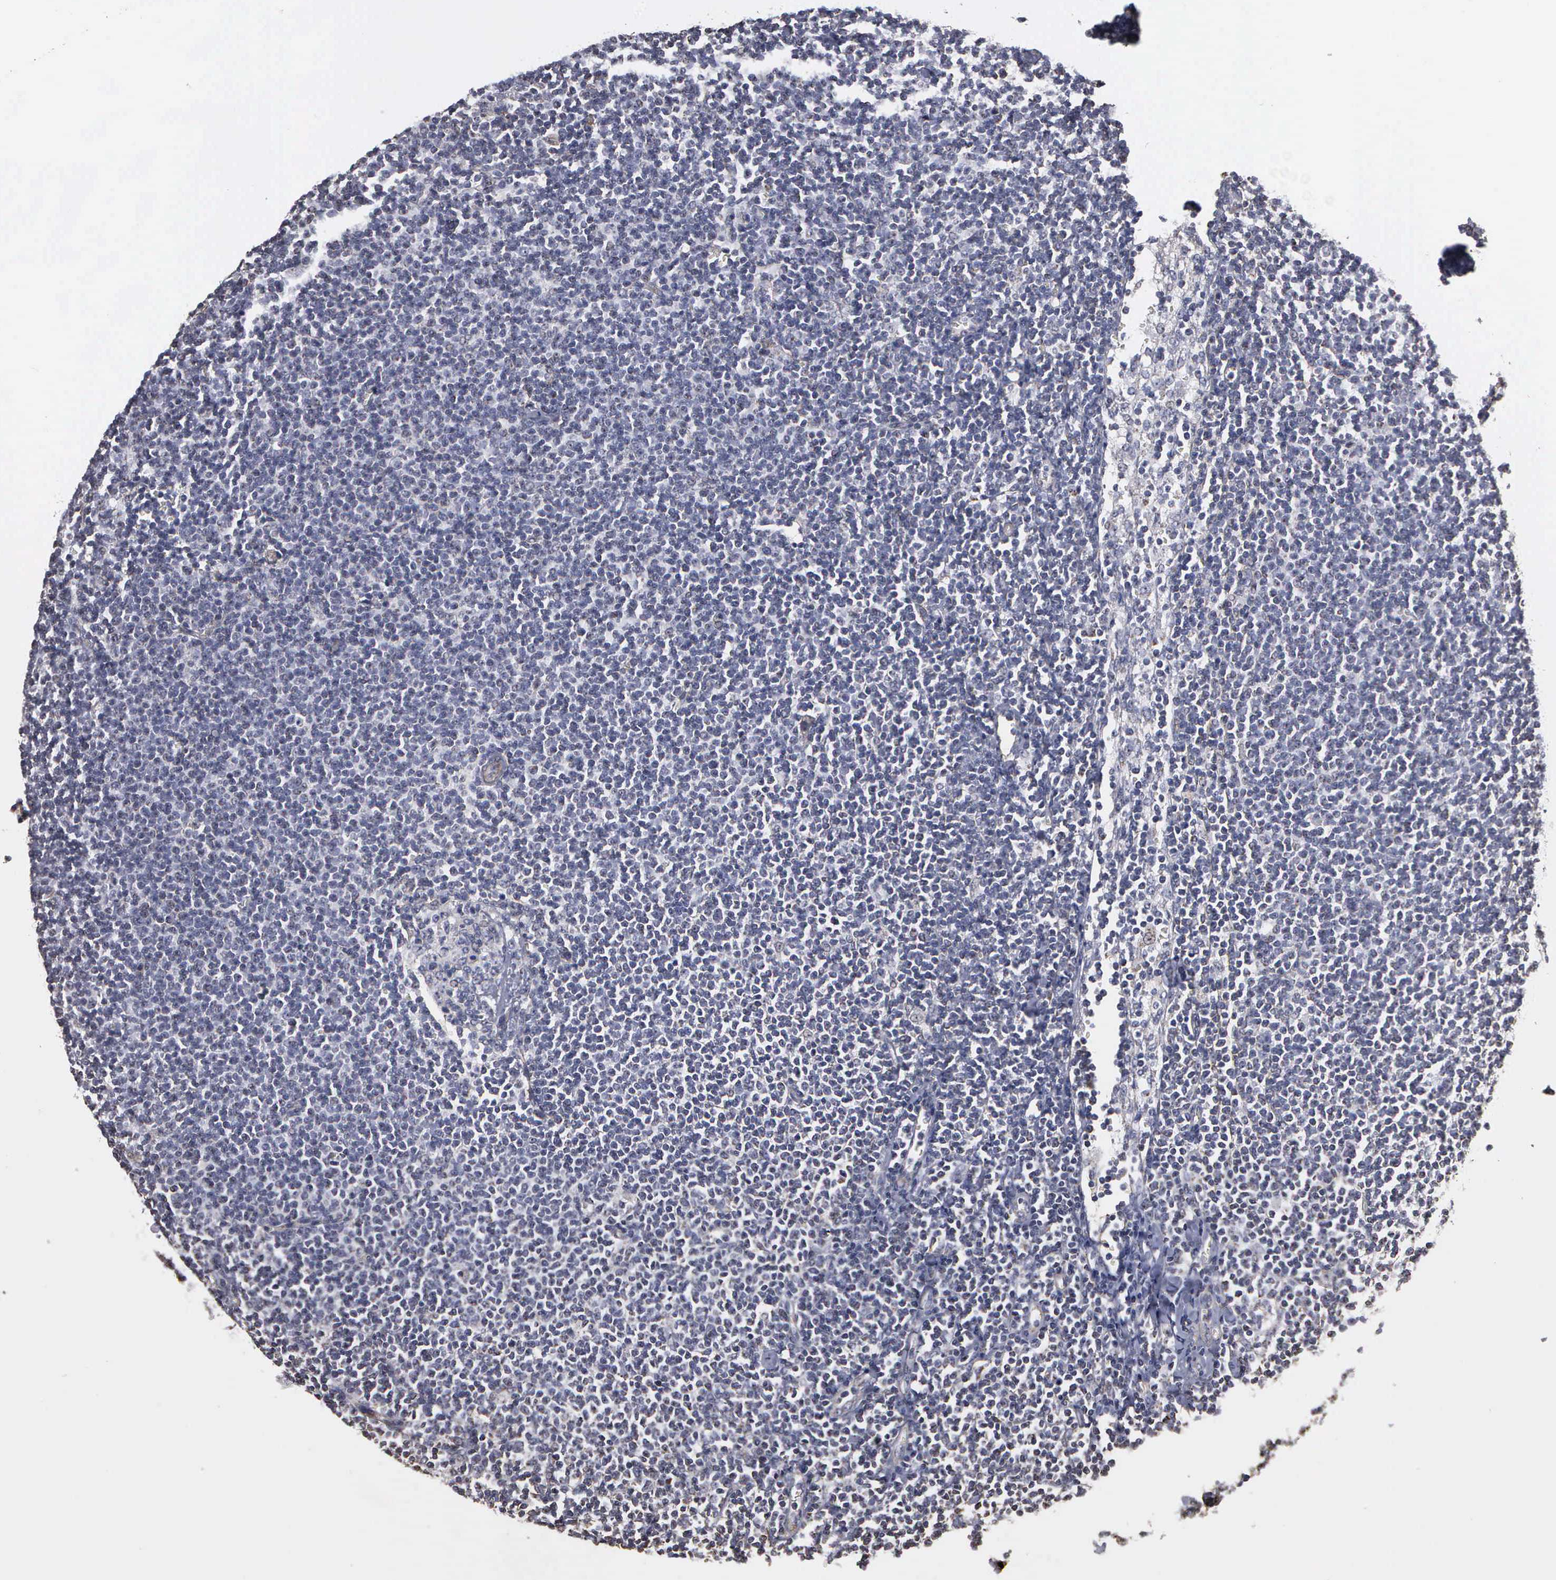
{"staining": {"intensity": "negative", "quantity": "none", "location": "none"}, "tissue": "lymphoma", "cell_type": "Tumor cells", "image_type": "cancer", "snomed": [{"axis": "morphology", "description": "Malignant lymphoma, non-Hodgkin's type, Low grade"}, {"axis": "topography", "description": "Lymph node"}], "caption": "A histopathology image of low-grade malignant lymphoma, non-Hodgkin's type stained for a protein shows no brown staining in tumor cells.", "gene": "NGDN", "patient": {"sex": "male", "age": 65}}